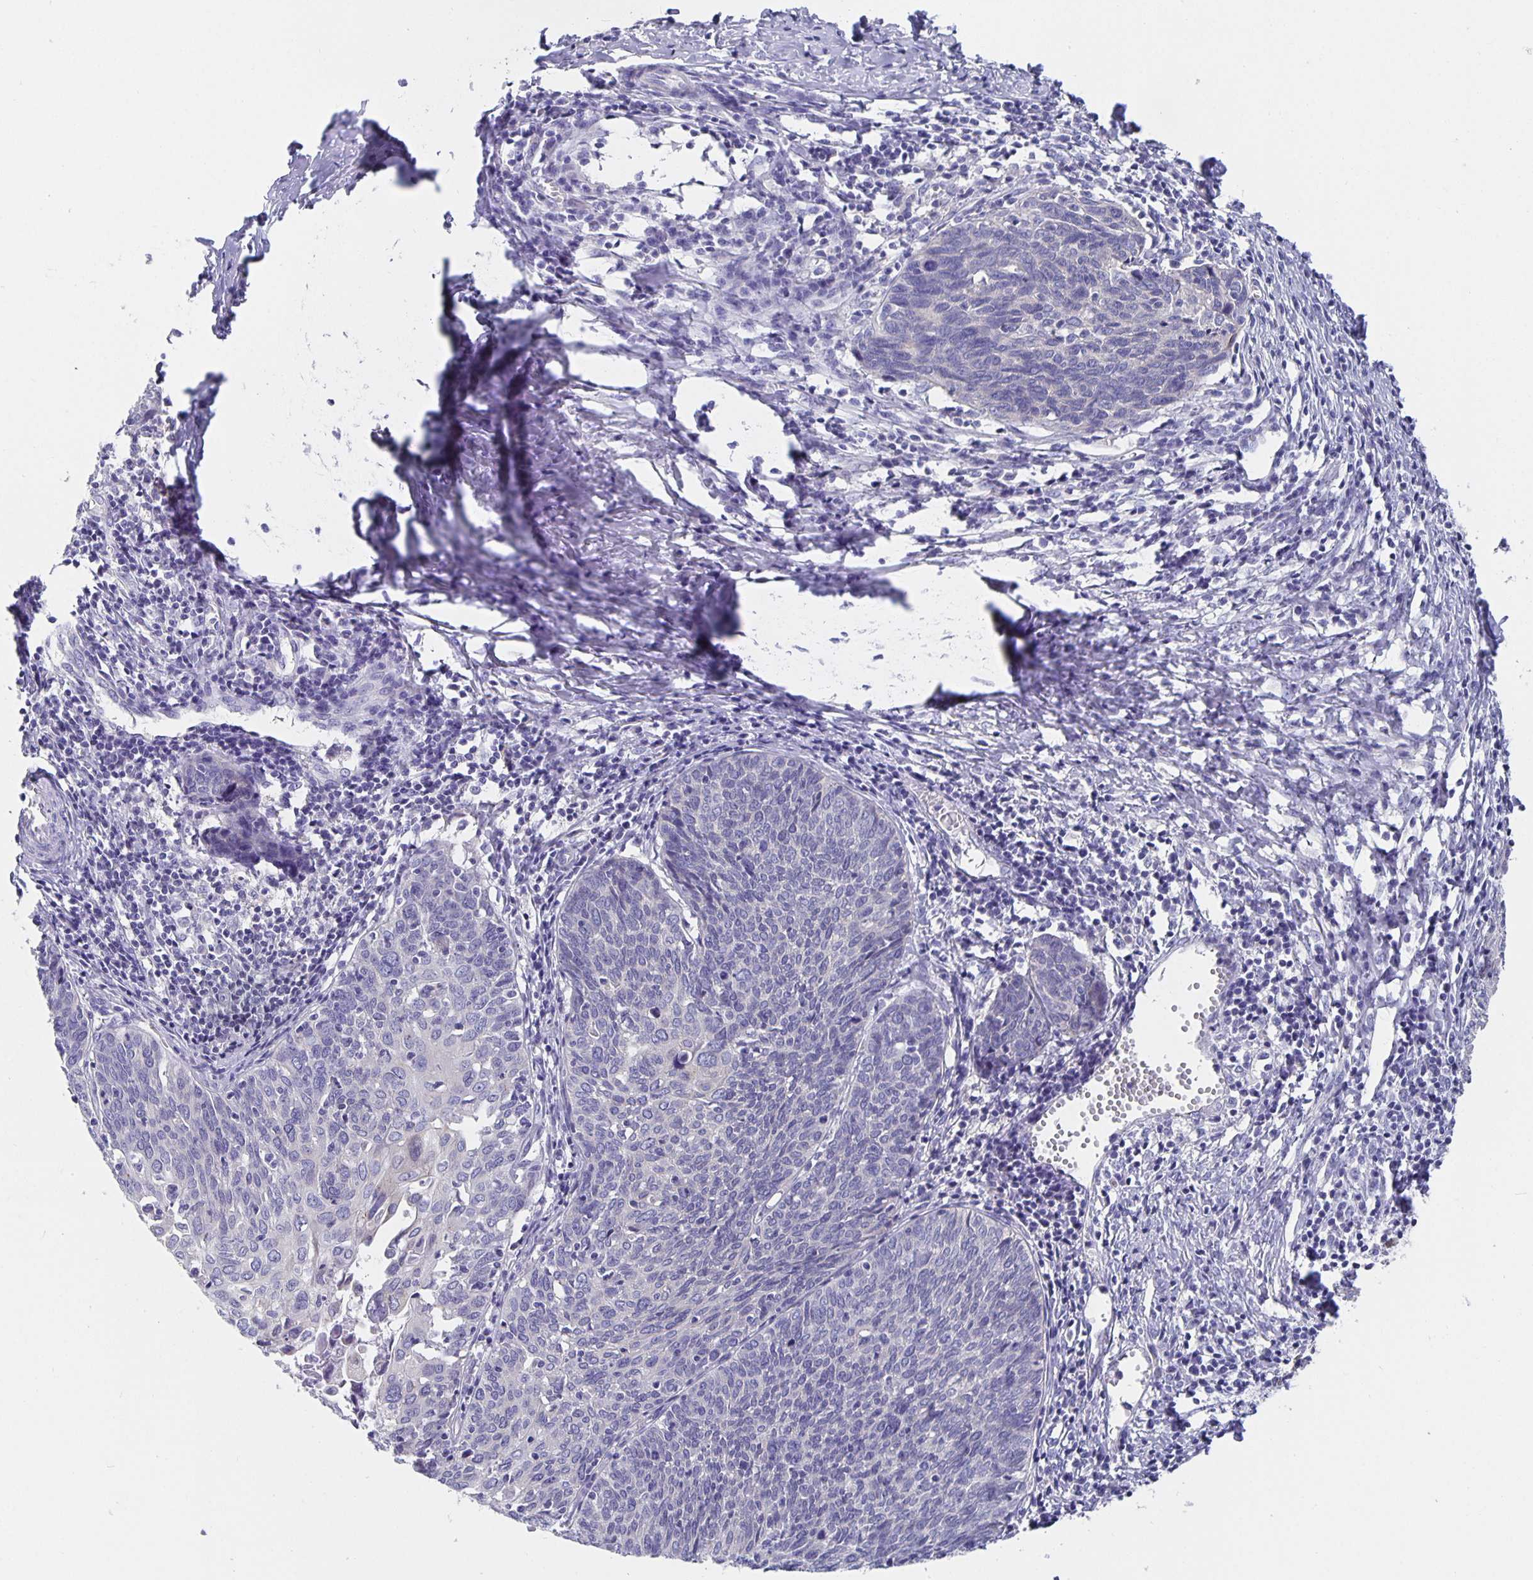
{"staining": {"intensity": "negative", "quantity": "none", "location": "none"}, "tissue": "cervical cancer", "cell_type": "Tumor cells", "image_type": "cancer", "snomed": [{"axis": "morphology", "description": "Squamous cell carcinoma, NOS"}, {"axis": "topography", "description": "Cervix"}], "caption": "Tumor cells are negative for brown protein staining in cervical cancer (squamous cell carcinoma).", "gene": "CFAP74", "patient": {"sex": "female", "age": 39}}